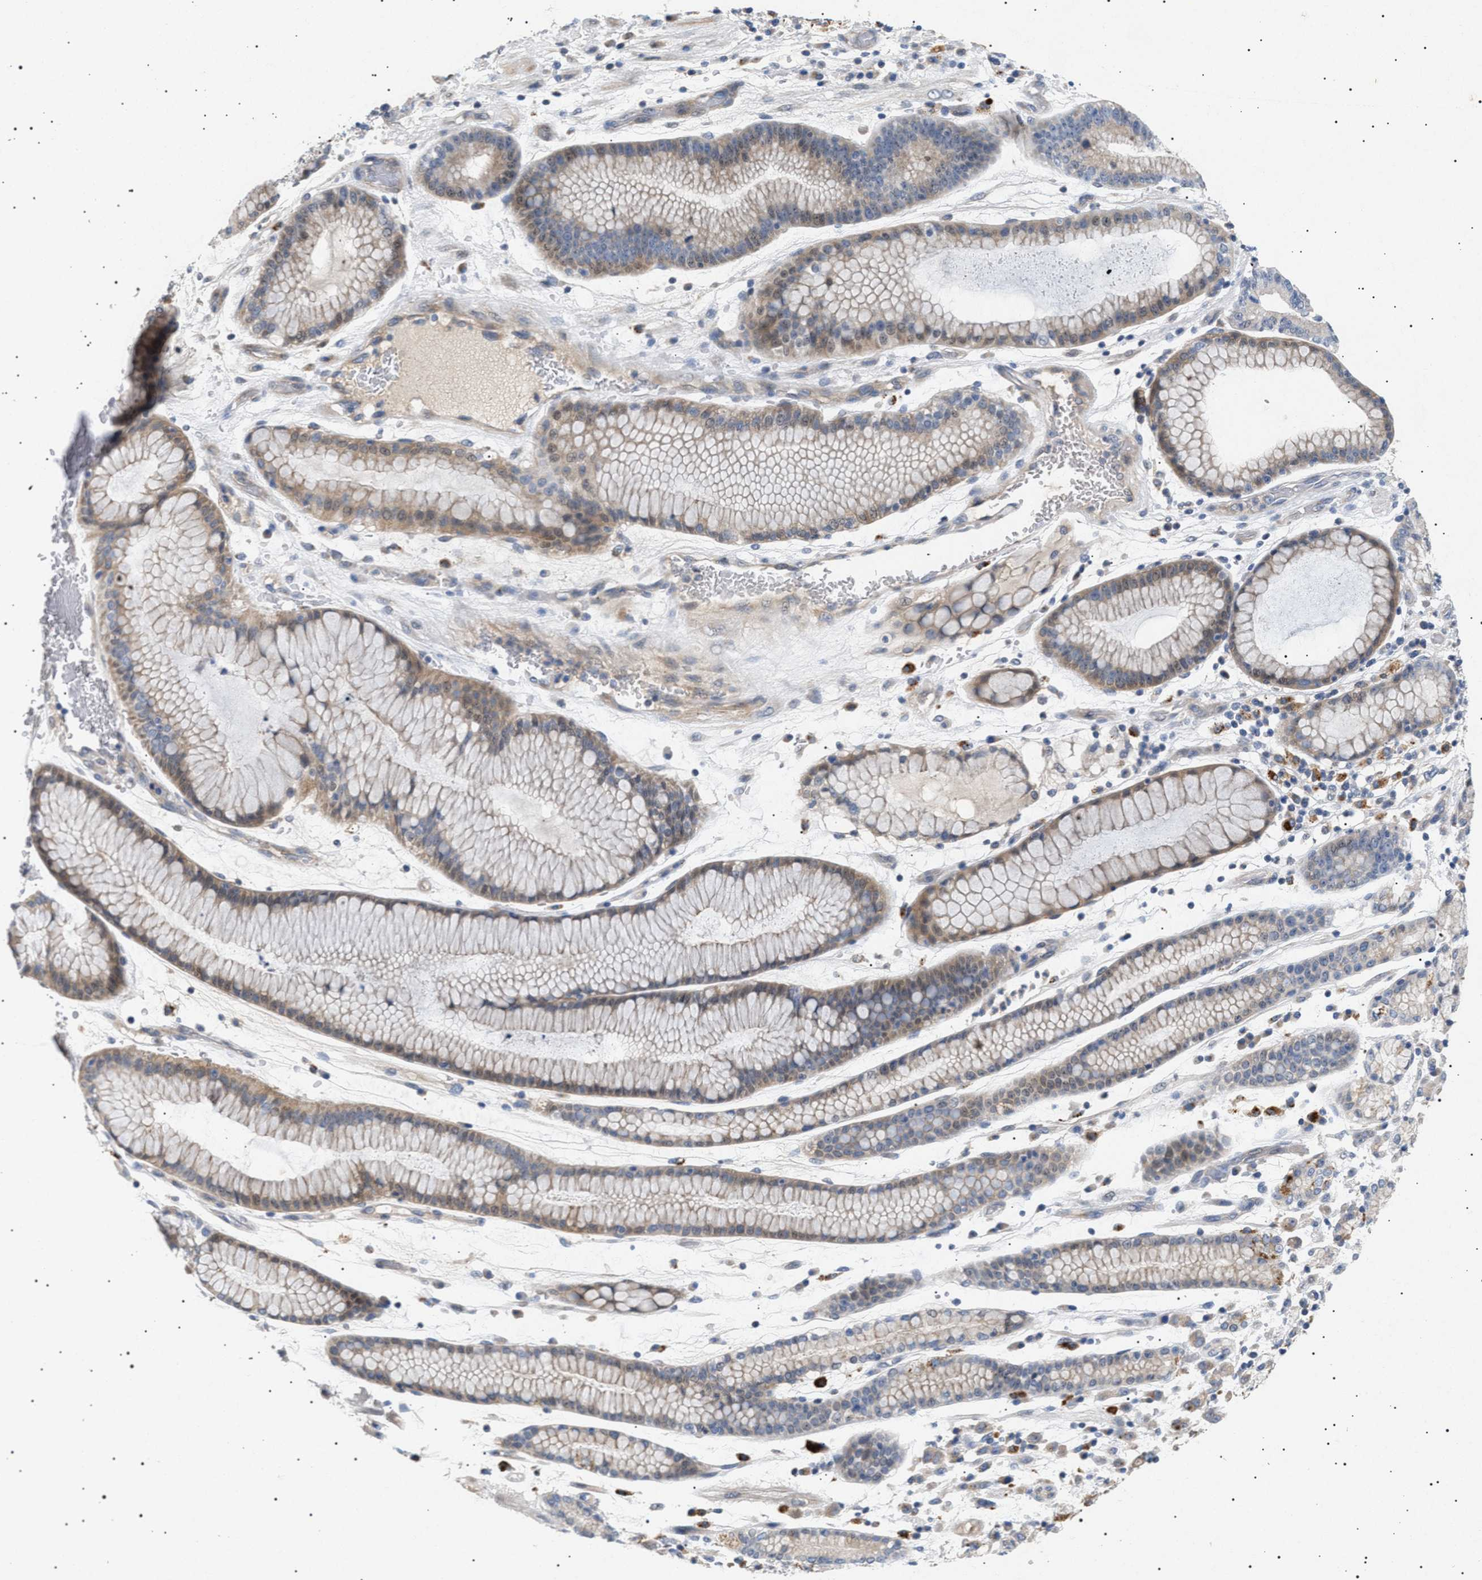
{"staining": {"intensity": "weak", "quantity": ">75%", "location": "cytoplasmic/membranous"}, "tissue": "stomach cancer", "cell_type": "Tumor cells", "image_type": "cancer", "snomed": [{"axis": "morphology", "description": "Adenocarcinoma, NOS"}, {"axis": "topography", "description": "Stomach, lower"}], "caption": "Stomach cancer (adenocarcinoma) was stained to show a protein in brown. There is low levels of weak cytoplasmic/membranous staining in about >75% of tumor cells. Ihc stains the protein of interest in brown and the nuclei are stained blue.", "gene": "SIRT5", "patient": {"sex": "male", "age": 88}}